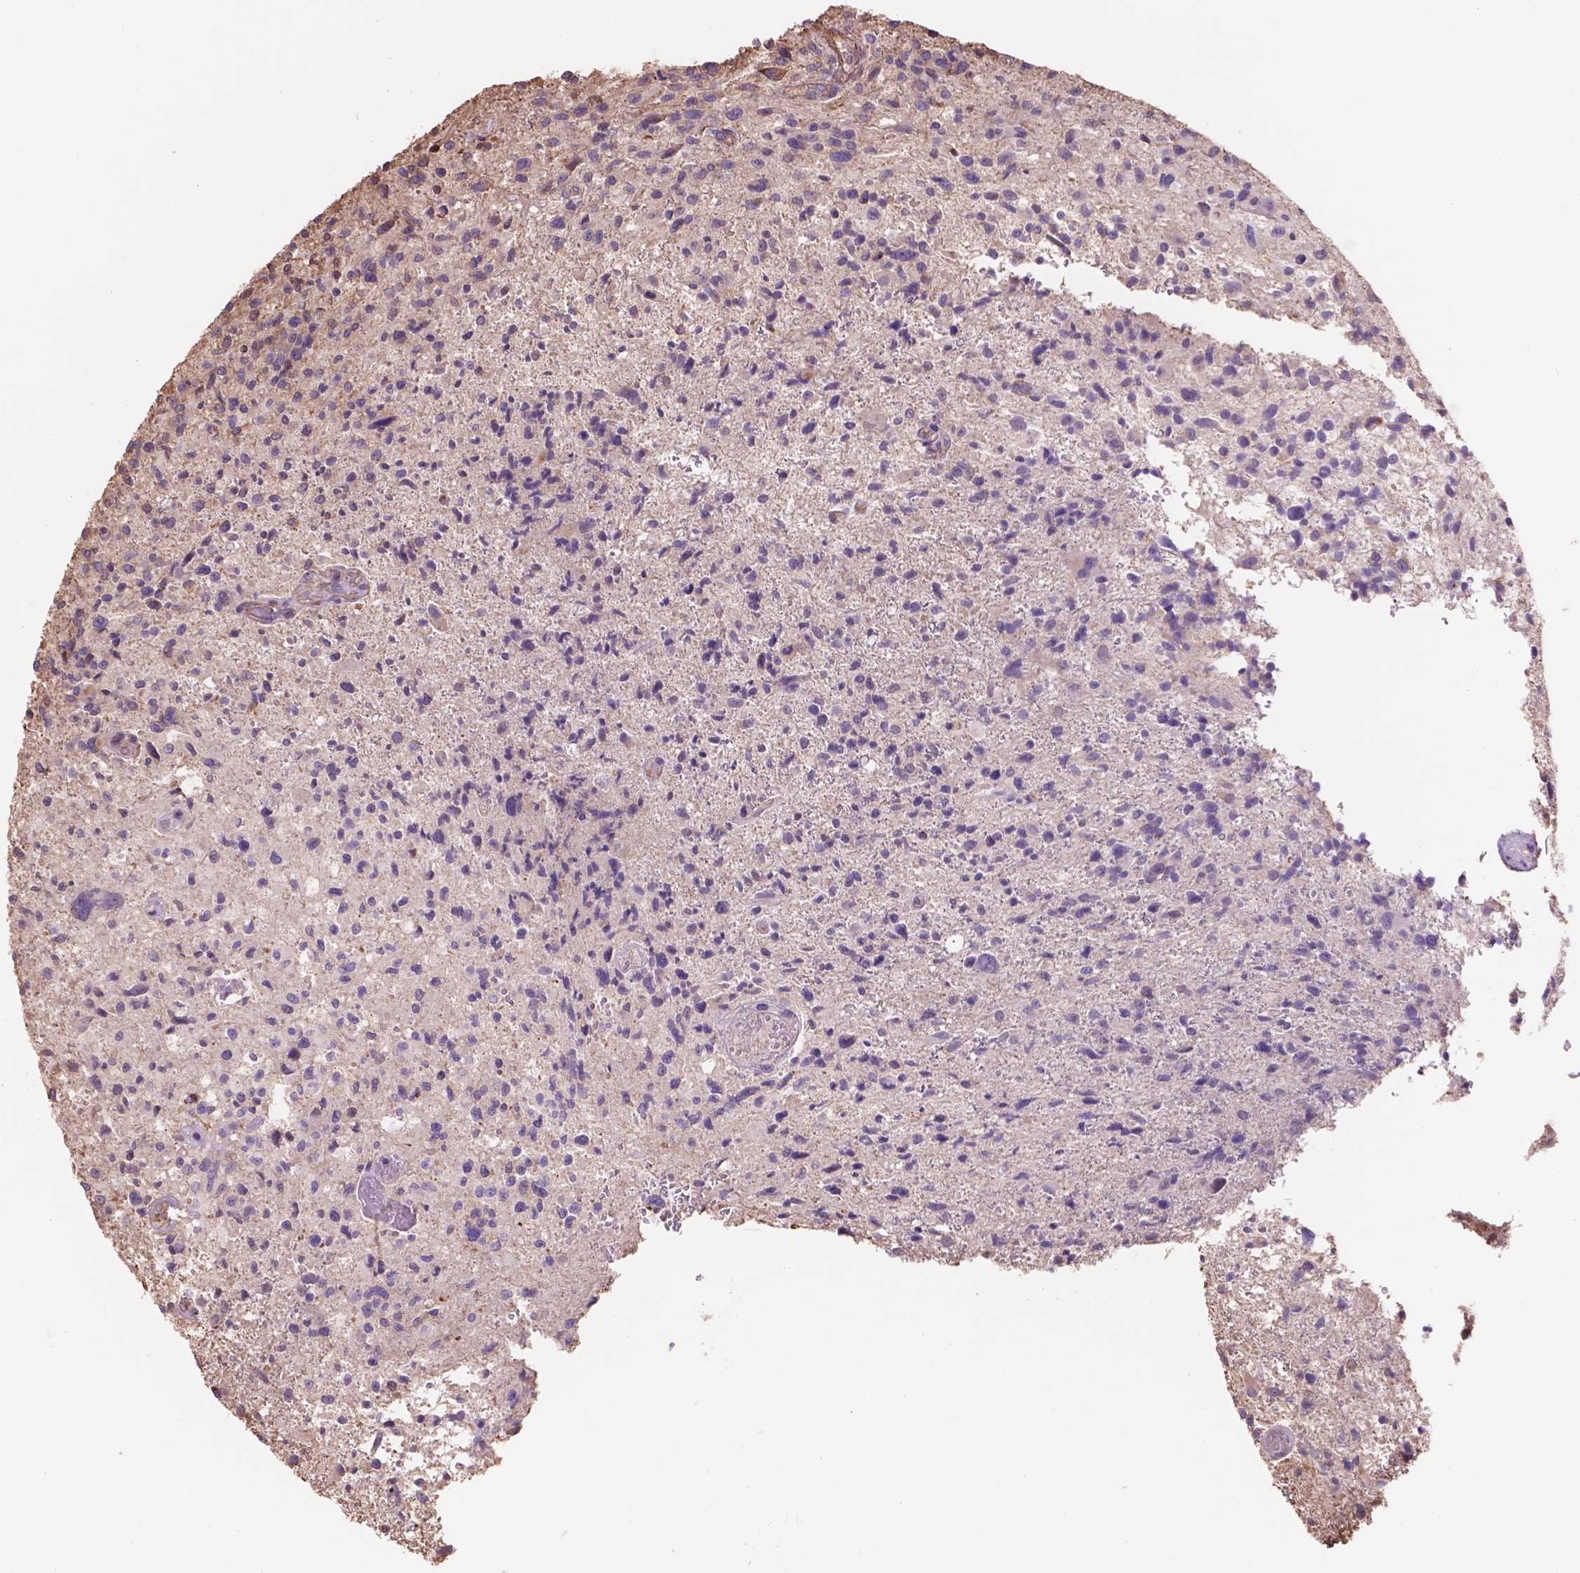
{"staining": {"intensity": "negative", "quantity": "none", "location": "none"}, "tissue": "glioma", "cell_type": "Tumor cells", "image_type": "cancer", "snomed": [{"axis": "morphology", "description": "Glioma, malignant, High grade"}, {"axis": "topography", "description": "Brain"}], "caption": "IHC micrograph of neoplastic tissue: glioma stained with DAB (3,3'-diaminobenzidine) exhibits no significant protein positivity in tumor cells.", "gene": "NIPA2", "patient": {"sex": "male", "age": 63}}